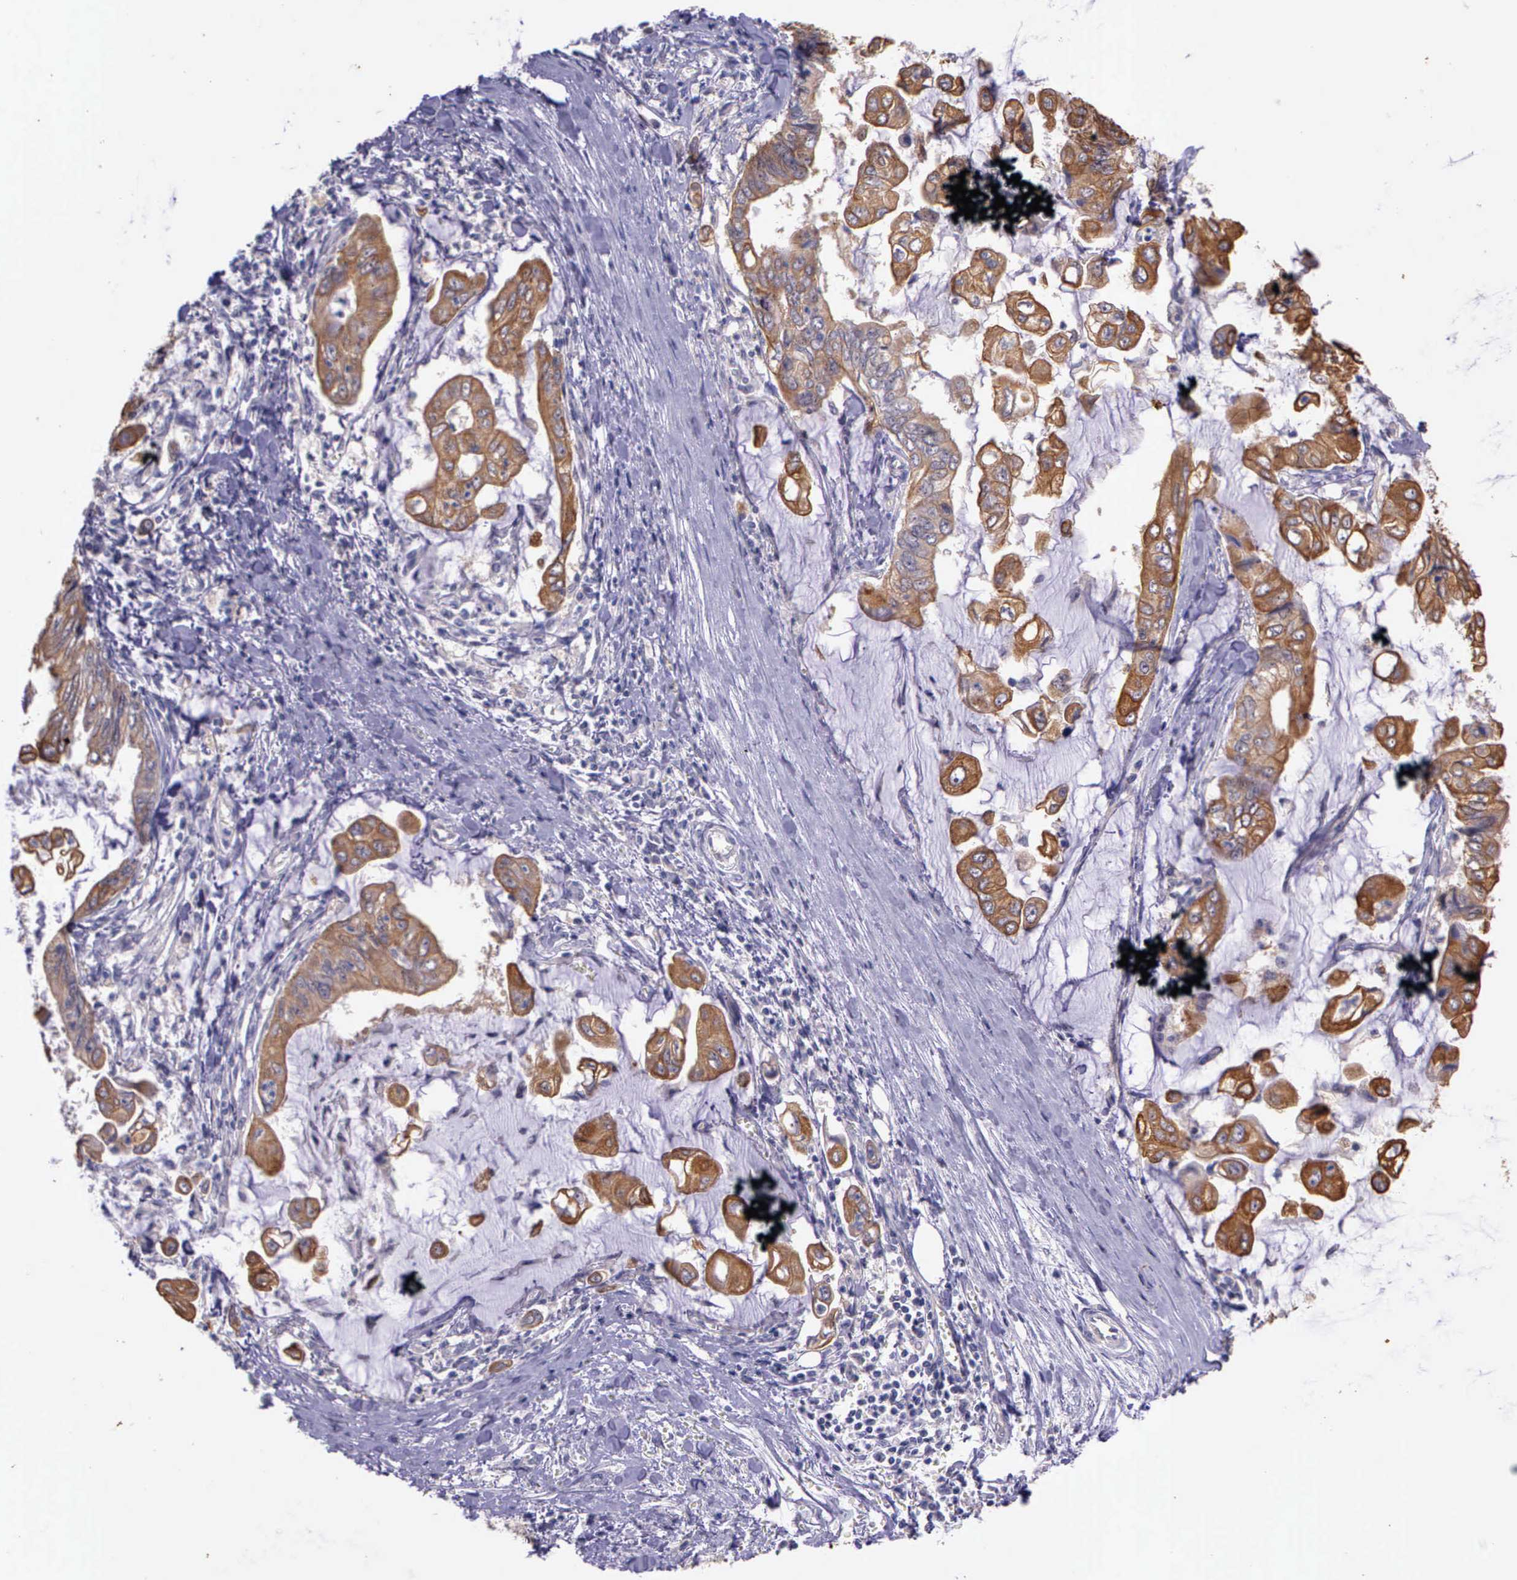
{"staining": {"intensity": "weak", "quantity": ">75%", "location": "cytoplasmic/membranous"}, "tissue": "stomach cancer", "cell_type": "Tumor cells", "image_type": "cancer", "snomed": [{"axis": "morphology", "description": "Adenocarcinoma, NOS"}, {"axis": "topography", "description": "Stomach, upper"}], "caption": "IHC histopathology image of neoplastic tissue: human adenocarcinoma (stomach) stained using immunohistochemistry (IHC) exhibits low levels of weak protein expression localized specifically in the cytoplasmic/membranous of tumor cells, appearing as a cytoplasmic/membranous brown color.", "gene": "IGBP1", "patient": {"sex": "male", "age": 80}}